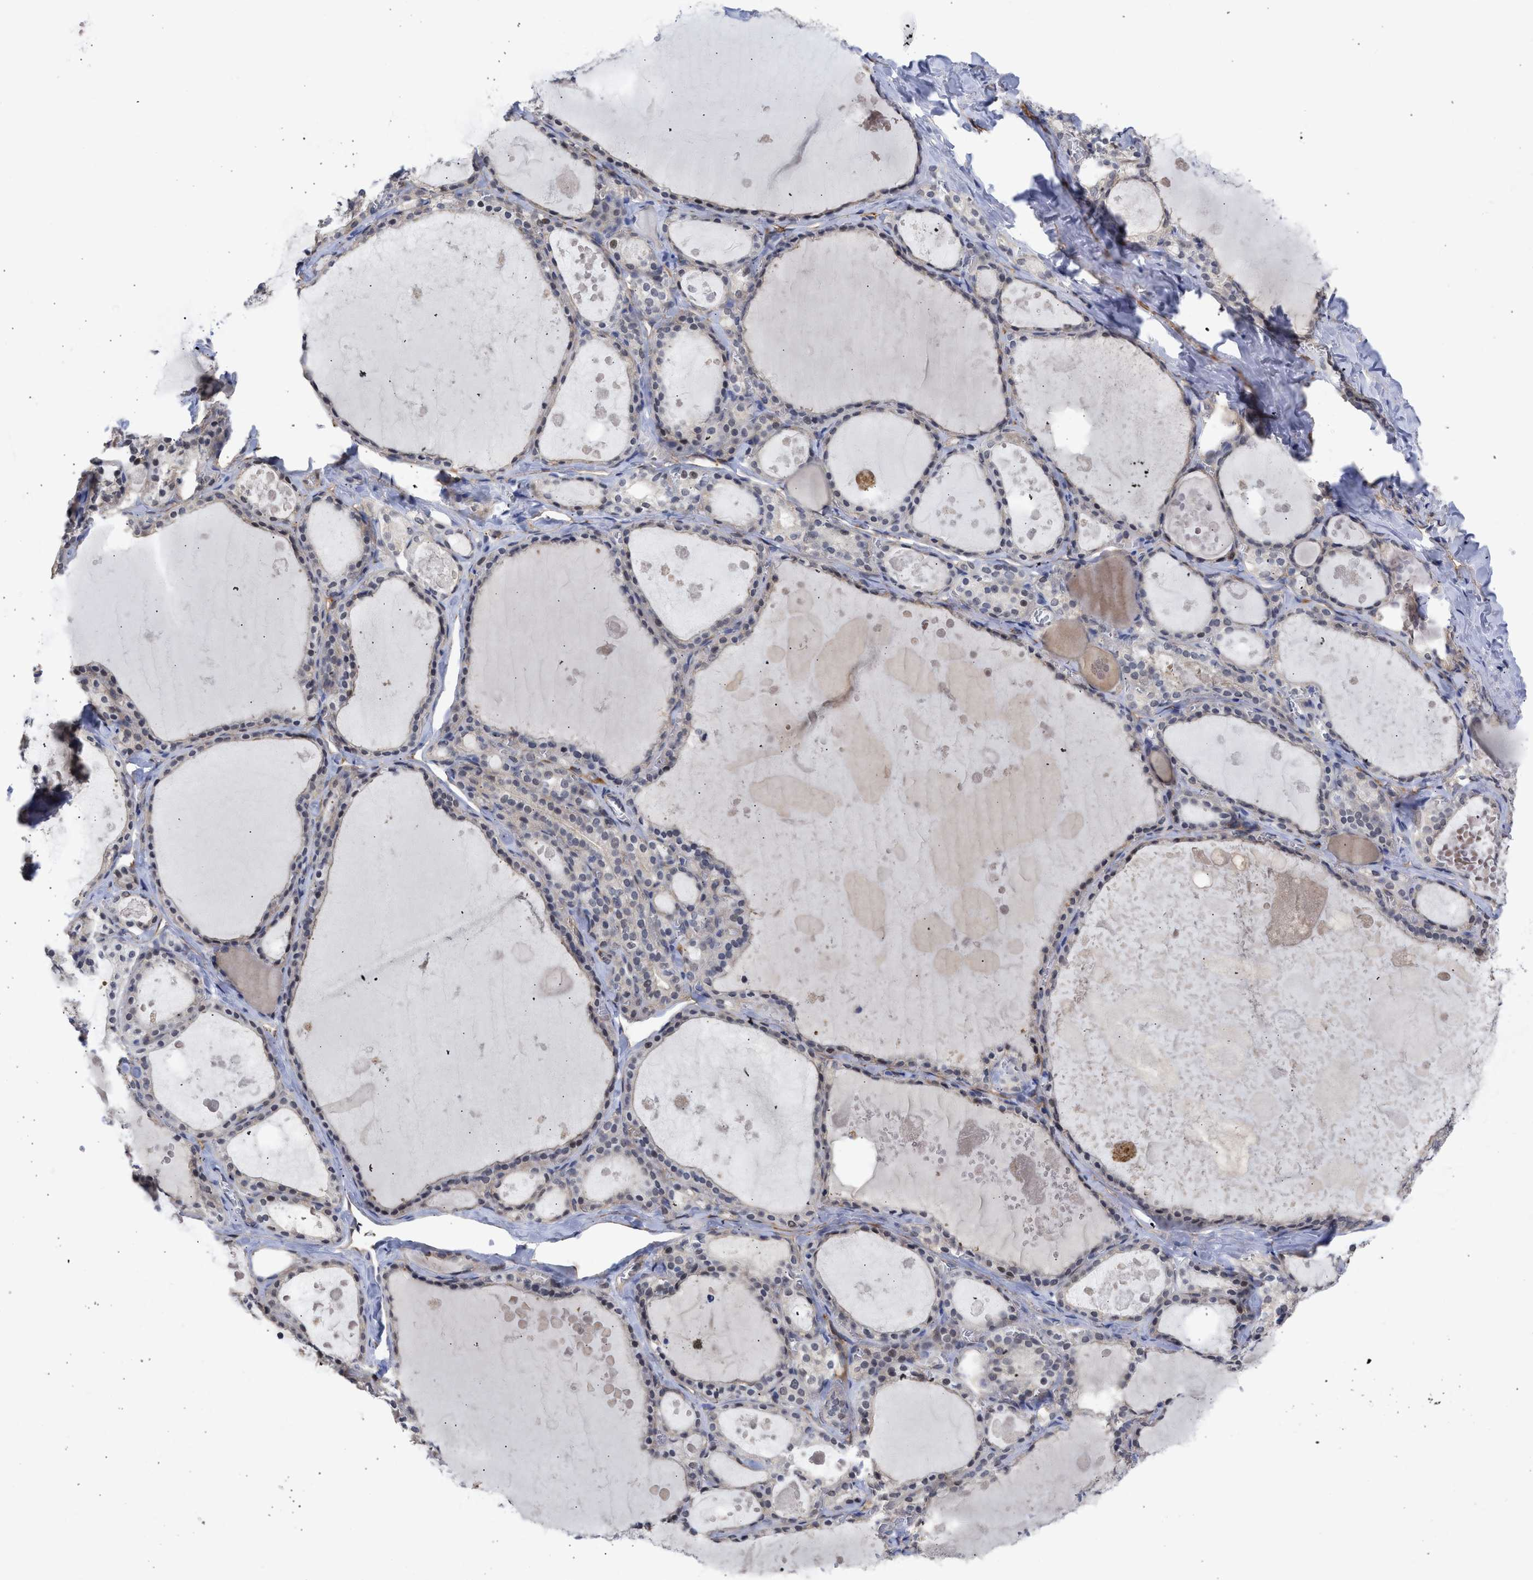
{"staining": {"intensity": "weak", "quantity": "25%-75%", "location": "cytoplasmic/membranous,nuclear"}, "tissue": "thyroid gland", "cell_type": "Glandular cells", "image_type": "normal", "snomed": [{"axis": "morphology", "description": "Normal tissue, NOS"}, {"axis": "topography", "description": "Thyroid gland"}], "caption": "Protein expression analysis of unremarkable human thyroid gland reveals weak cytoplasmic/membranous,nuclear positivity in about 25%-75% of glandular cells.", "gene": "THRA", "patient": {"sex": "male", "age": 56}}